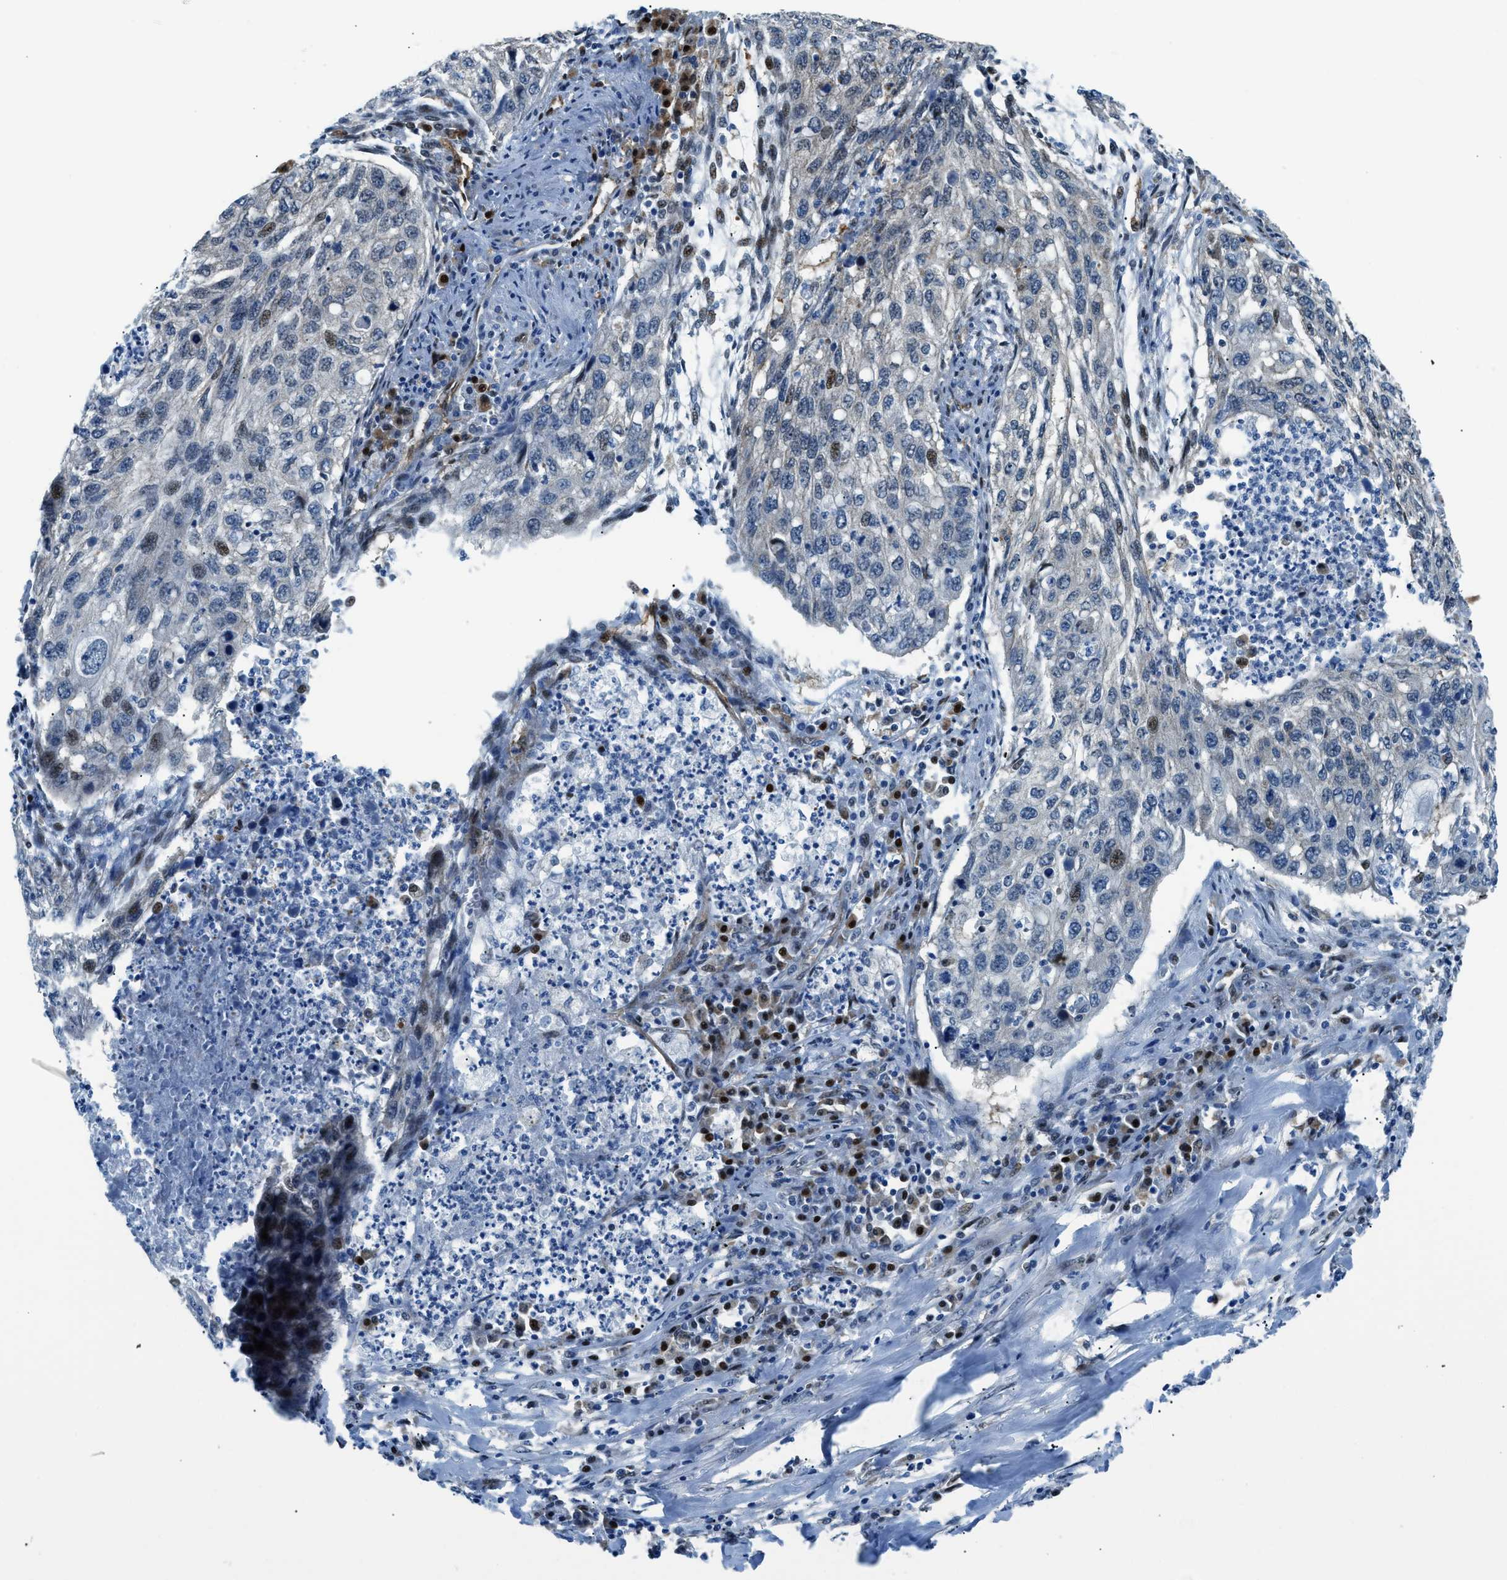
{"staining": {"intensity": "negative", "quantity": "none", "location": "none"}, "tissue": "lung cancer", "cell_type": "Tumor cells", "image_type": "cancer", "snomed": [{"axis": "morphology", "description": "Squamous cell carcinoma, NOS"}, {"axis": "topography", "description": "Lung"}], "caption": "DAB immunohistochemical staining of lung squamous cell carcinoma shows no significant expression in tumor cells.", "gene": "YWHAE", "patient": {"sex": "female", "age": 63}}